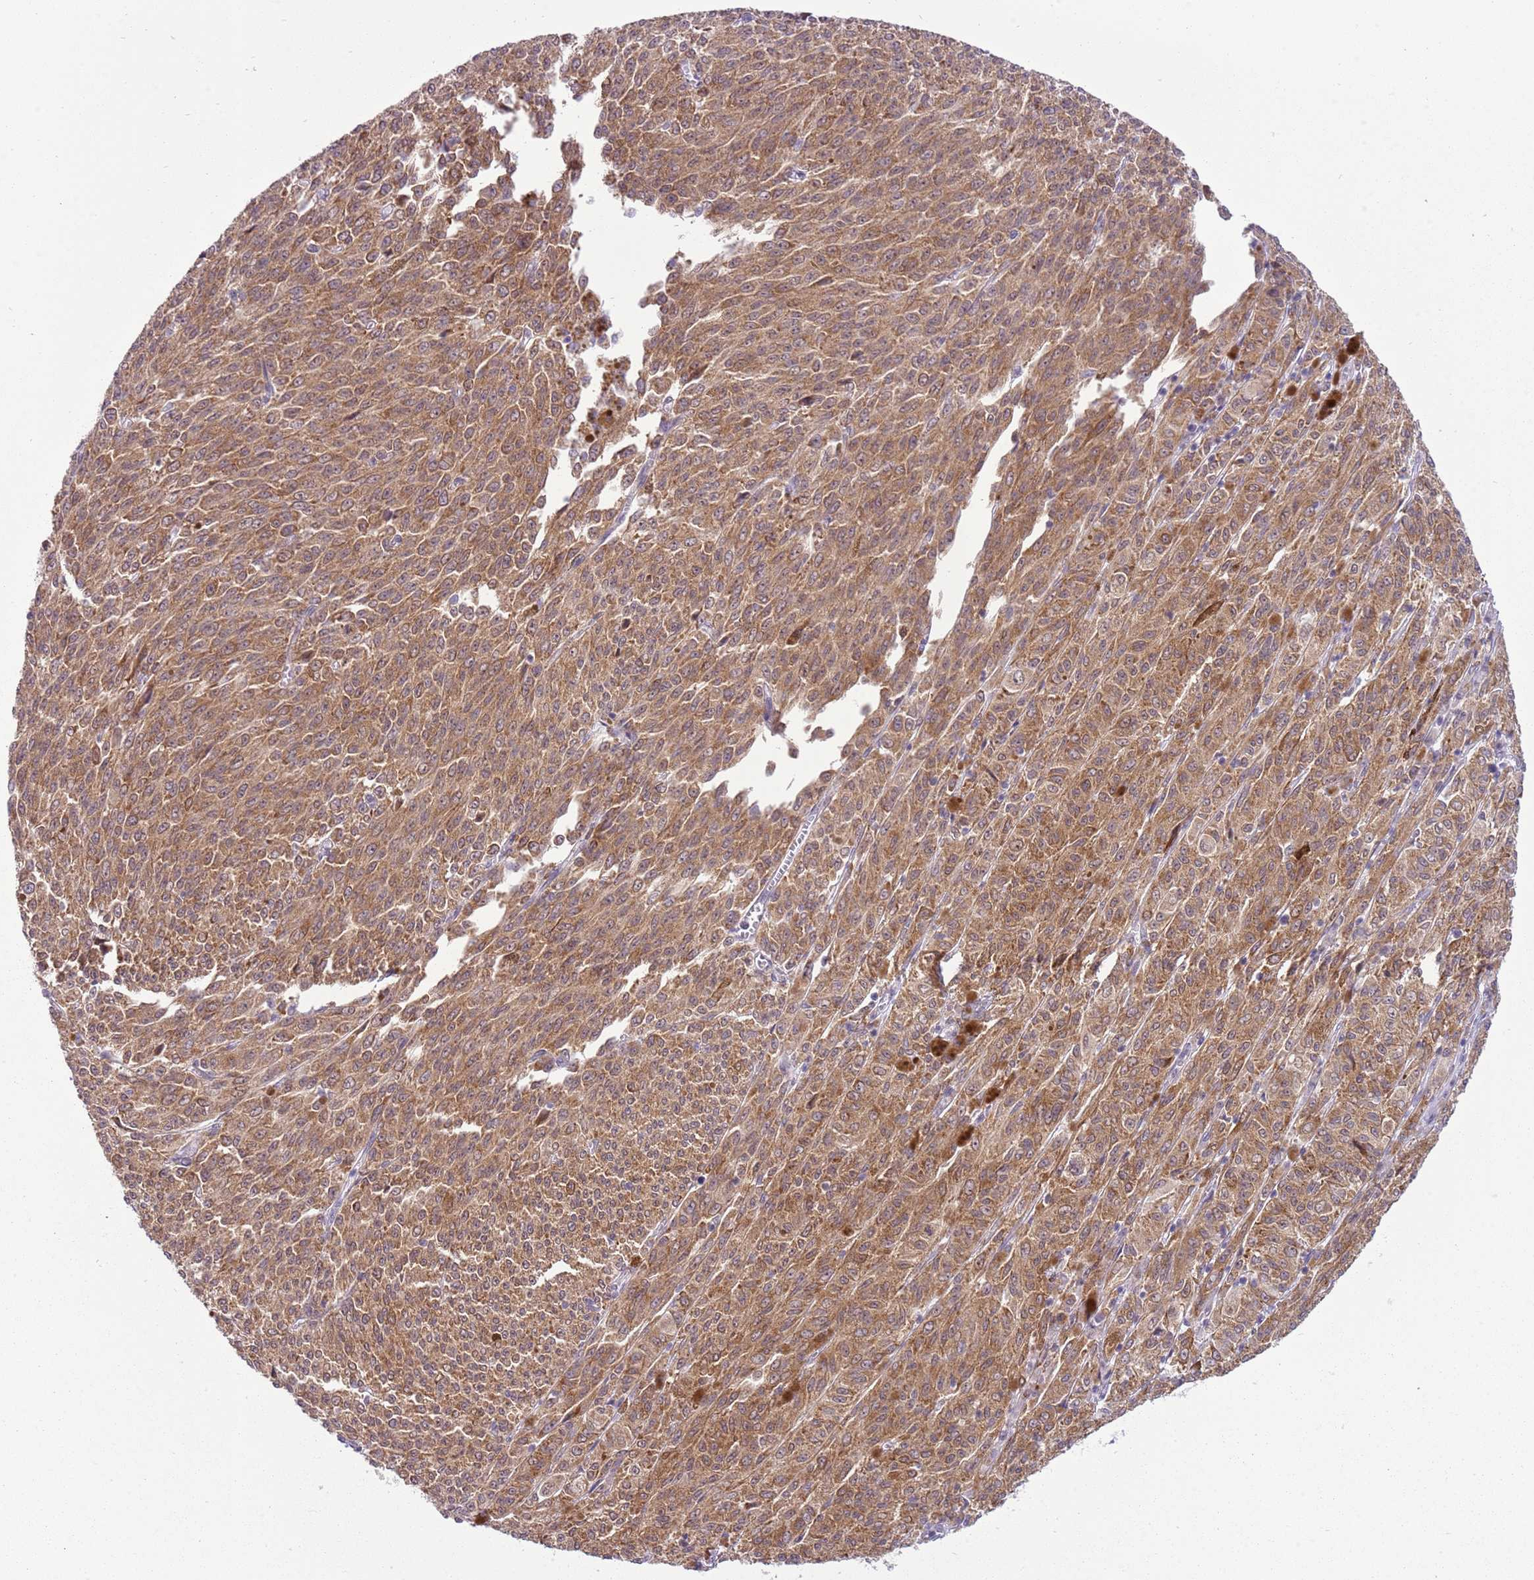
{"staining": {"intensity": "moderate", "quantity": ">75%", "location": "cytoplasmic/membranous"}, "tissue": "melanoma", "cell_type": "Tumor cells", "image_type": "cancer", "snomed": [{"axis": "morphology", "description": "Malignant melanoma, NOS"}, {"axis": "topography", "description": "Skin"}], "caption": "Immunohistochemistry of human malignant melanoma exhibits medium levels of moderate cytoplasmic/membranous positivity in approximately >75% of tumor cells.", "gene": "FAM120C", "patient": {"sex": "female", "age": 52}}